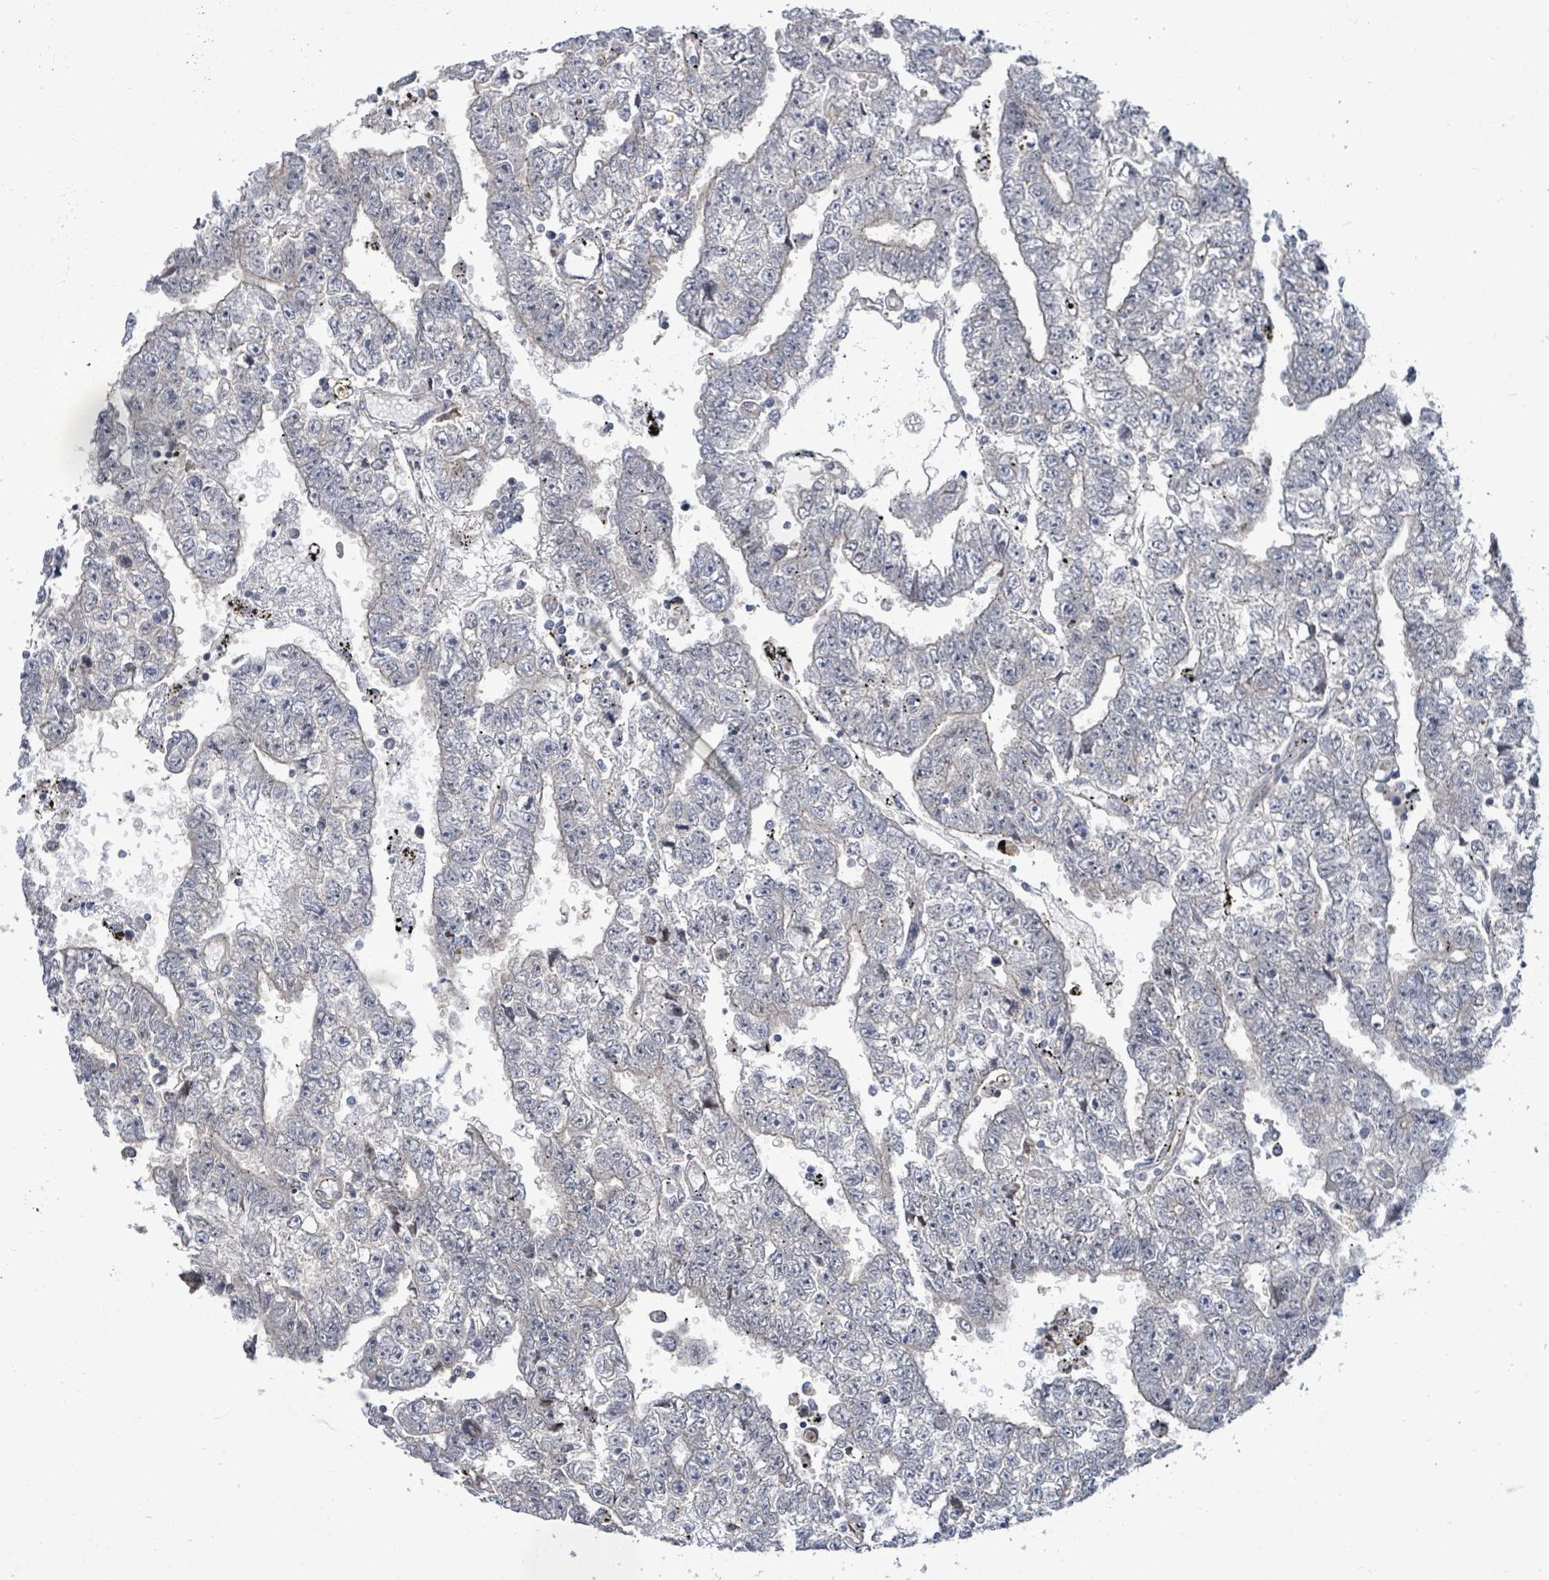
{"staining": {"intensity": "negative", "quantity": "none", "location": "none"}, "tissue": "testis cancer", "cell_type": "Tumor cells", "image_type": "cancer", "snomed": [{"axis": "morphology", "description": "Carcinoma, Embryonal, NOS"}, {"axis": "topography", "description": "Testis"}], "caption": "This histopathology image is of testis embryonal carcinoma stained with IHC to label a protein in brown with the nuclei are counter-stained blue. There is no staining in tumor cells. (DAB (3,3'-diaminobenzidine) IHC visualized using brightfield microscopy, high magnification).", "gene": "KBTBD11", "patient": {"sex": "male", "age": 25}}